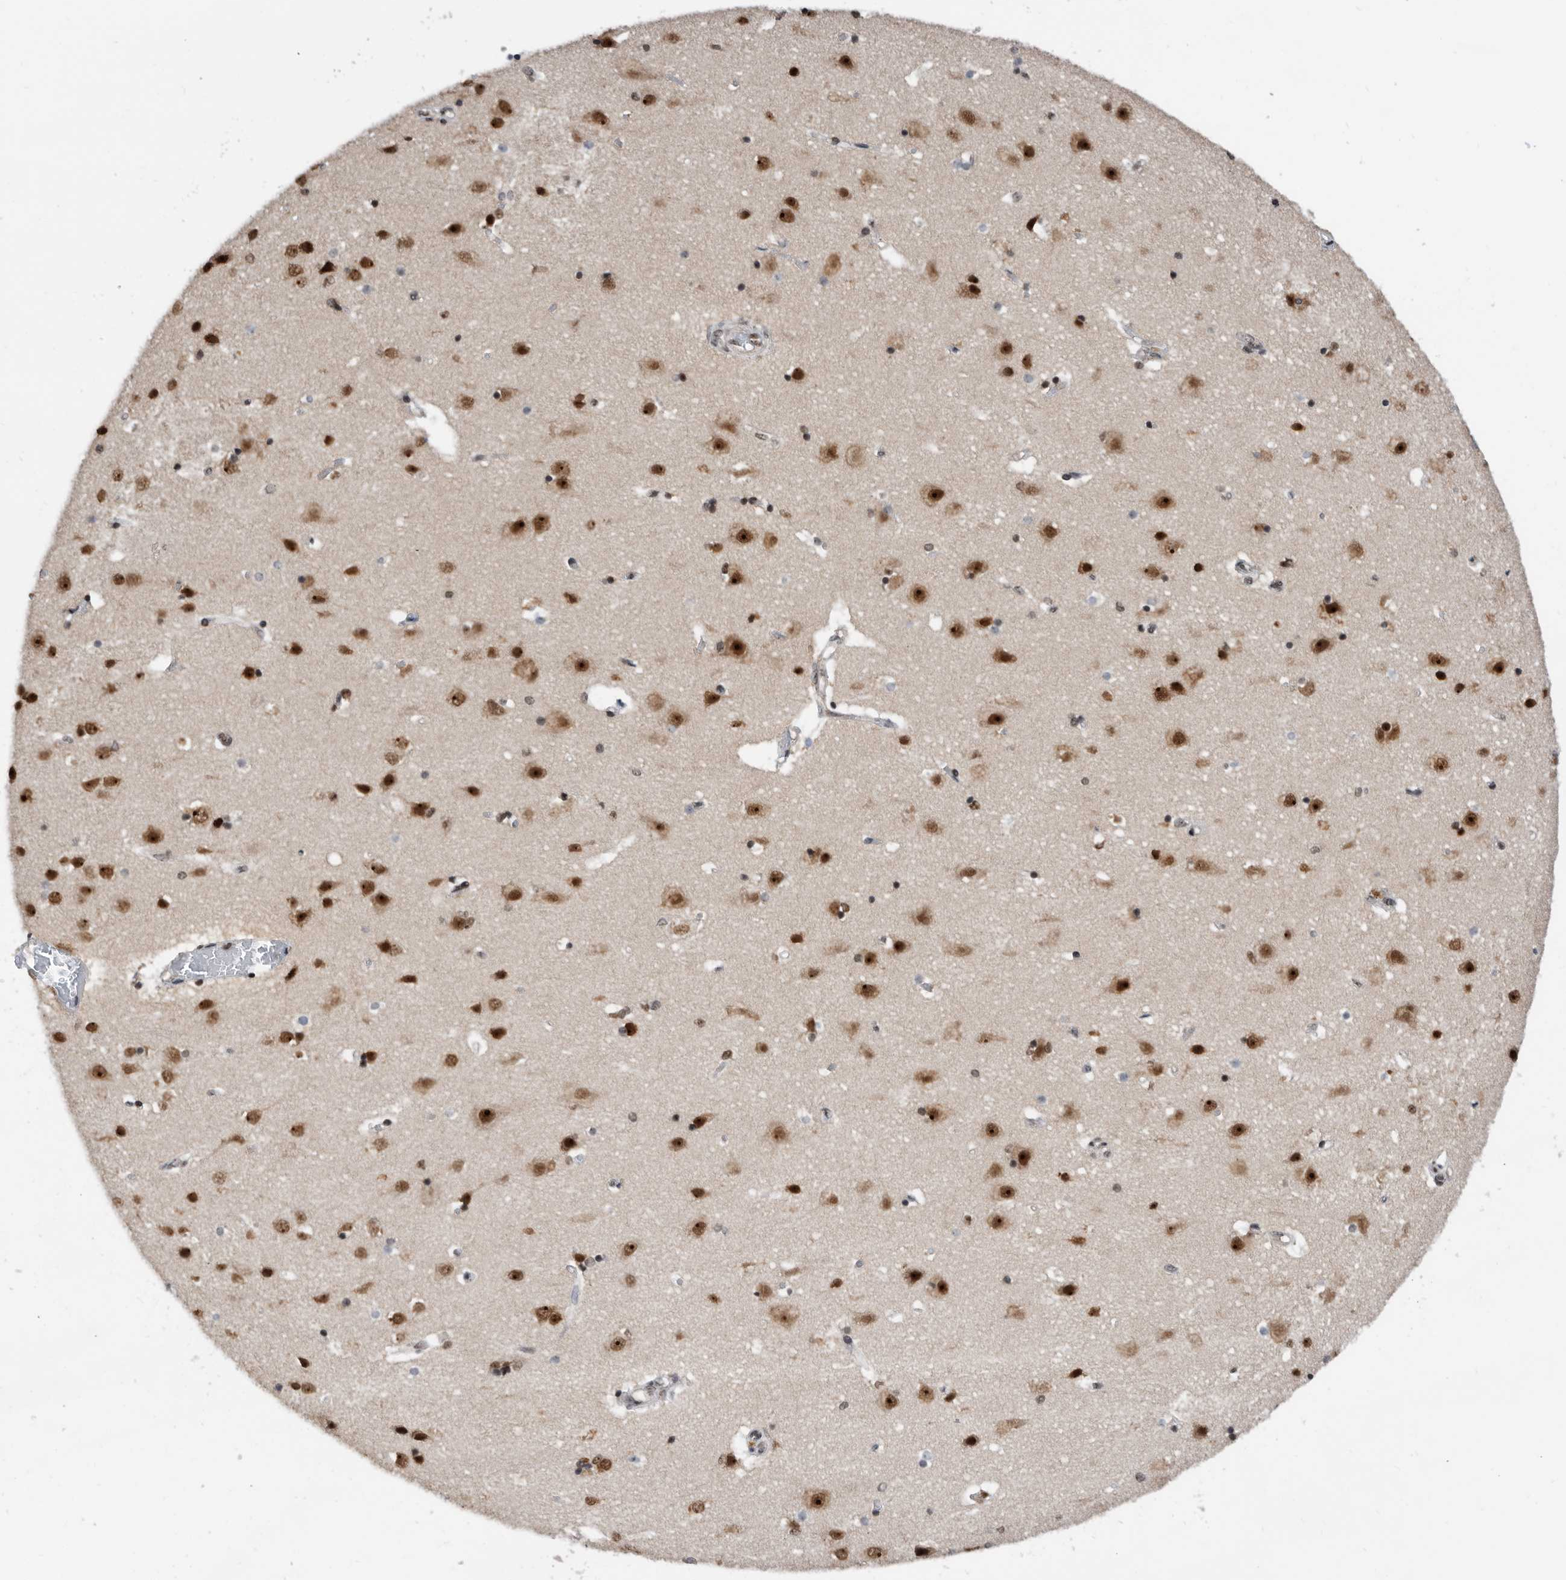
{"staining": {"intensity": "weak", "quantity": ">75%", "location": "nuclear"}, "tissue": "cerebral cortex", "cell_type": "Endothelial cells", "image_type": "normal", "snomed": [{"axis": "morphology", "description": "Normal tissue, NOS"}, {"axis": "topography", "description": "Cerebral cortex"}], "caption": "This photomicrograph reveals immunohistochemistry staining of normal human cerebral cortex, with low weak nuclear staining in approximately >75% of endothelial cells.", "gene": "ZNF260", "patient": {"sex": "male", "age": 54}}